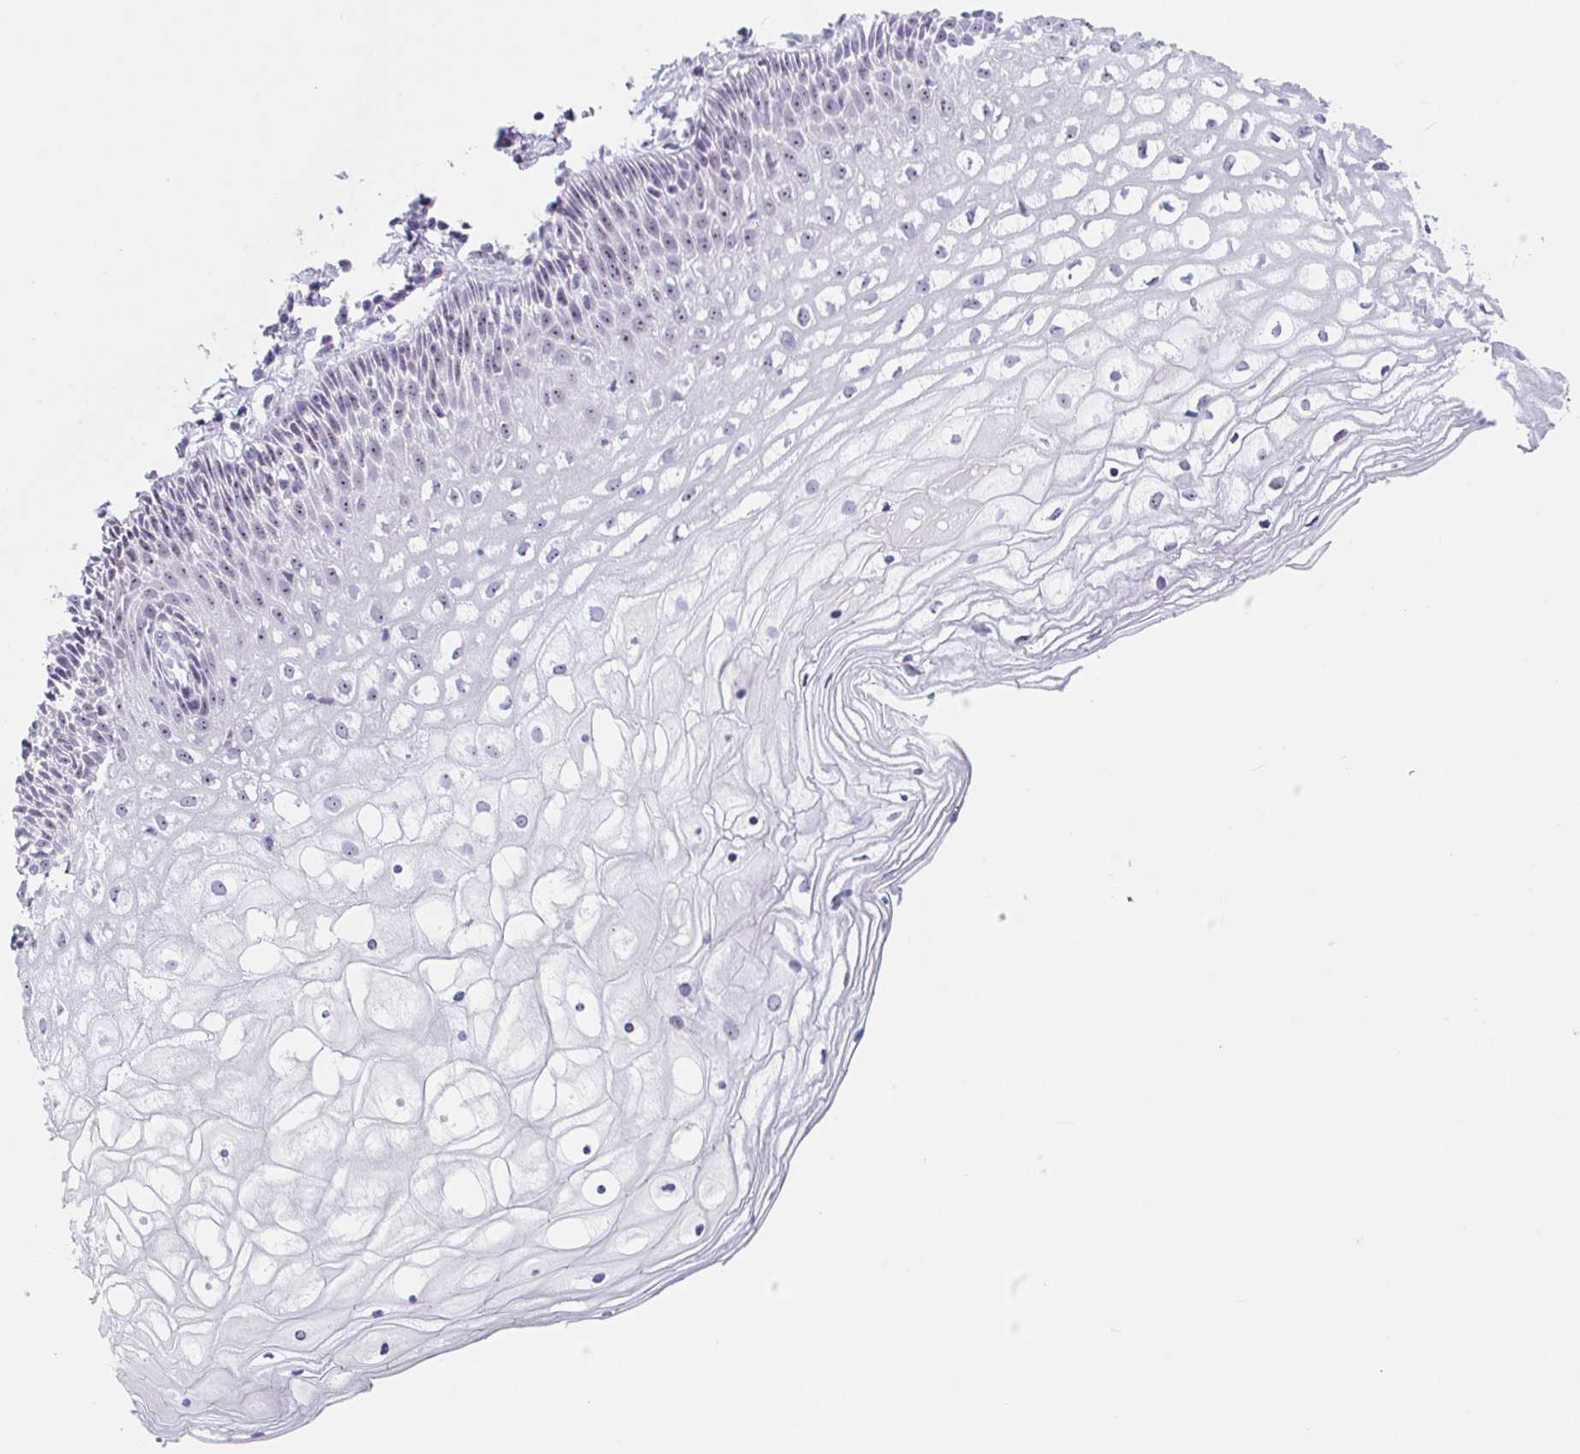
{"staining": {"intensity": "negative", "quantity": "none", "location": "none"}, "tissue": "cervix", "cell_type": "Glandular cells", "image_type": "normal", "snomed": [{"axis": "morphology", "description": "Normal tissue, NOS"}, {"axis": "topography", "description": "Cervix"}], "caption": "High magnification brightfield microscopy of normal cervix stained with DAB (3,3'-diaminobenzidine) (brown) and counterstained with hematoxylin (blue): glandular cells show no significant positivity.", "gene": "LENG9", "patient": {"sex": "female", "age": 36}}